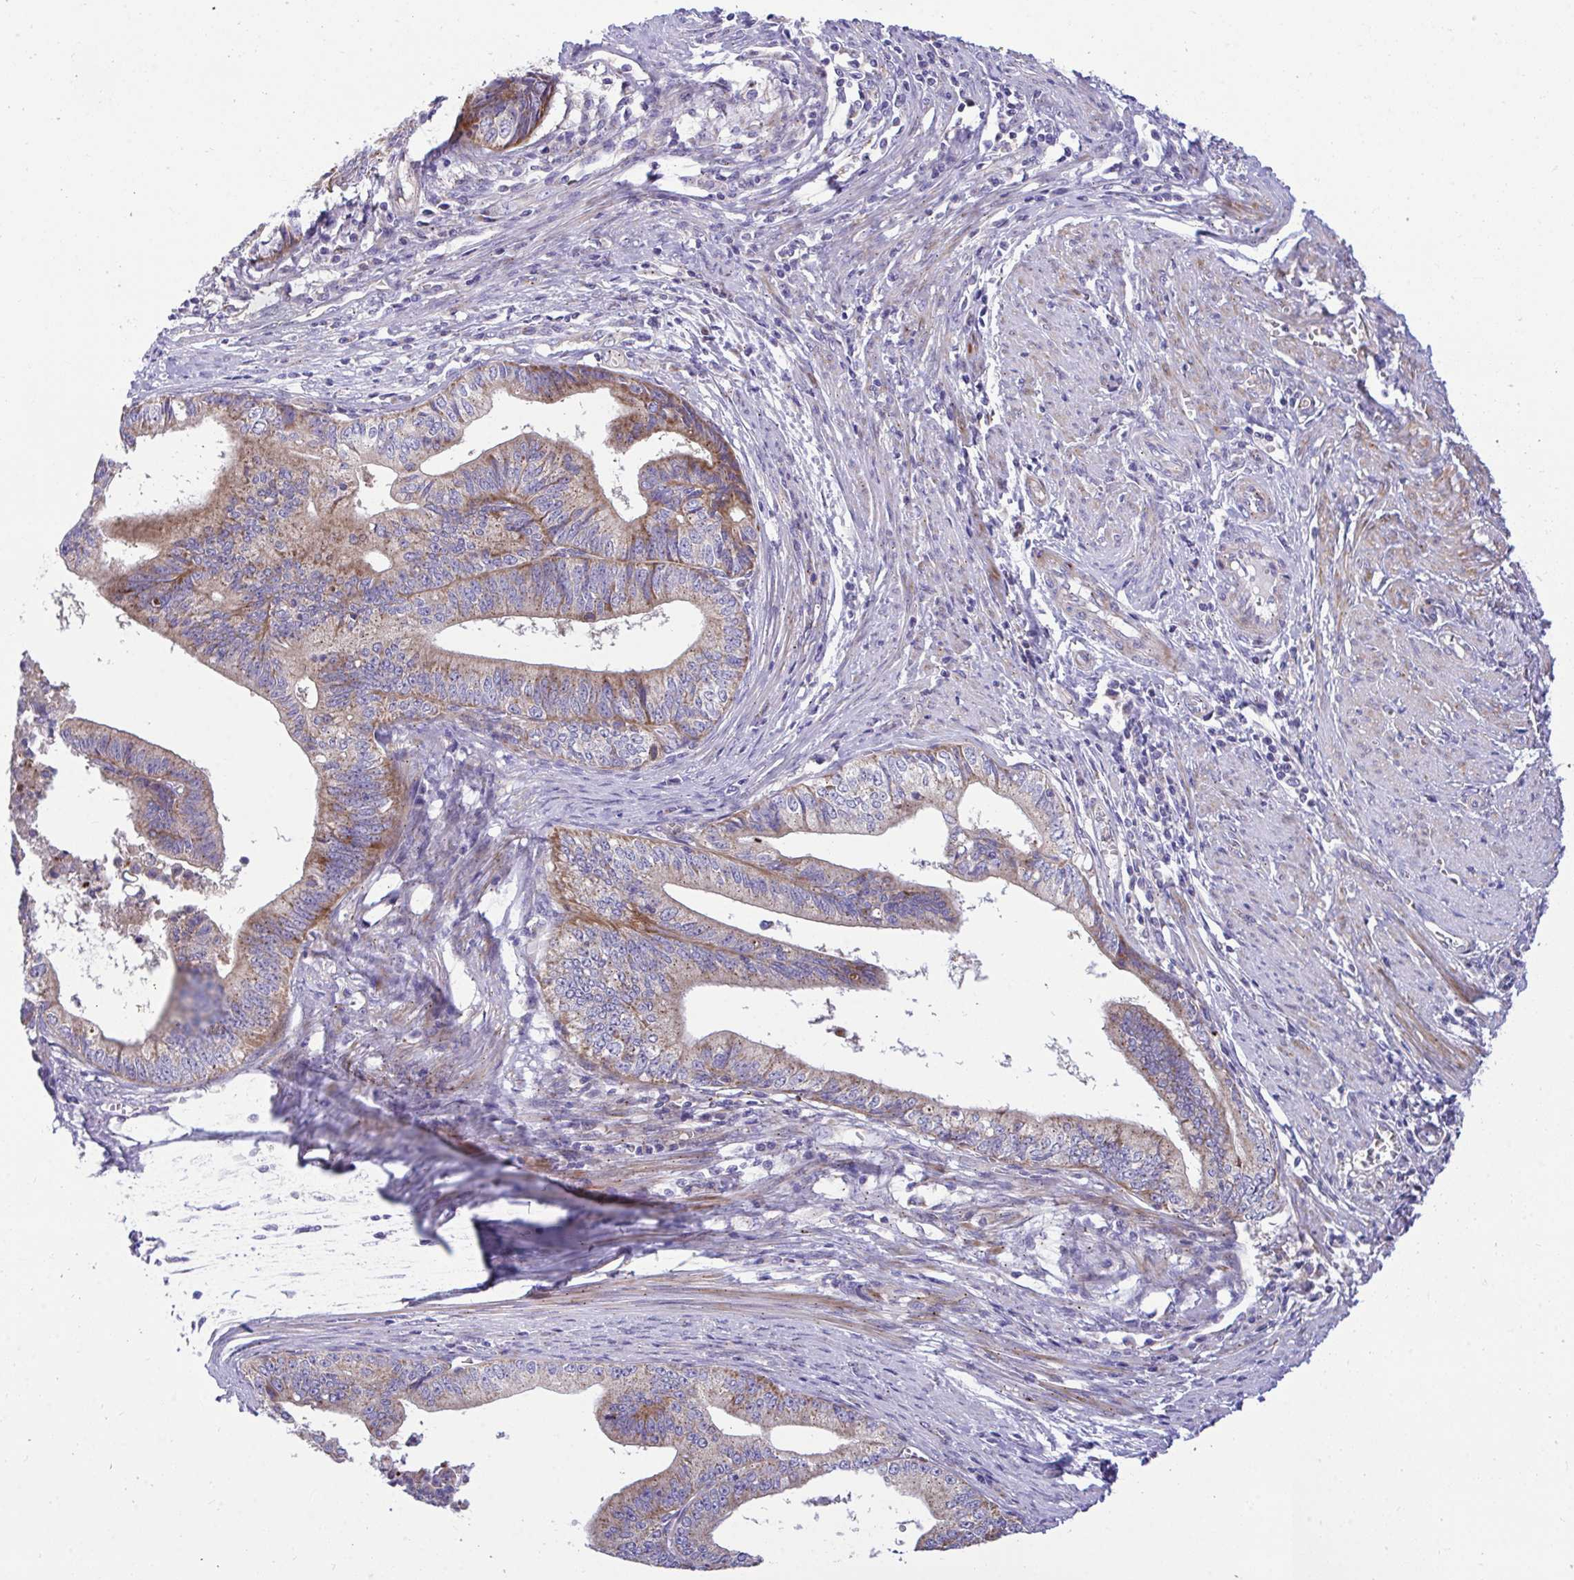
{"staining": {"intensity": "moderate", "quantity": ">75%", "location": "cytoplasmic/membranous"}, "tissue": "endometrial cancer", "cell_type": "Tumor cells", "image_type": "cancer", "snomed": [{"axis": "morphology", "description": "Adenocarcinoma, NOS"}, {"axis": "topography", "description": "Endometrium"}], "caption": "Endometrial adenocarcinoma stained for a protein (brown) displays moderate cytoplasmic/membranous positive positivity in about >75% of tumor cells.", "gene": "MRPS16", "patient": {"sex": "female", "age": 65}}